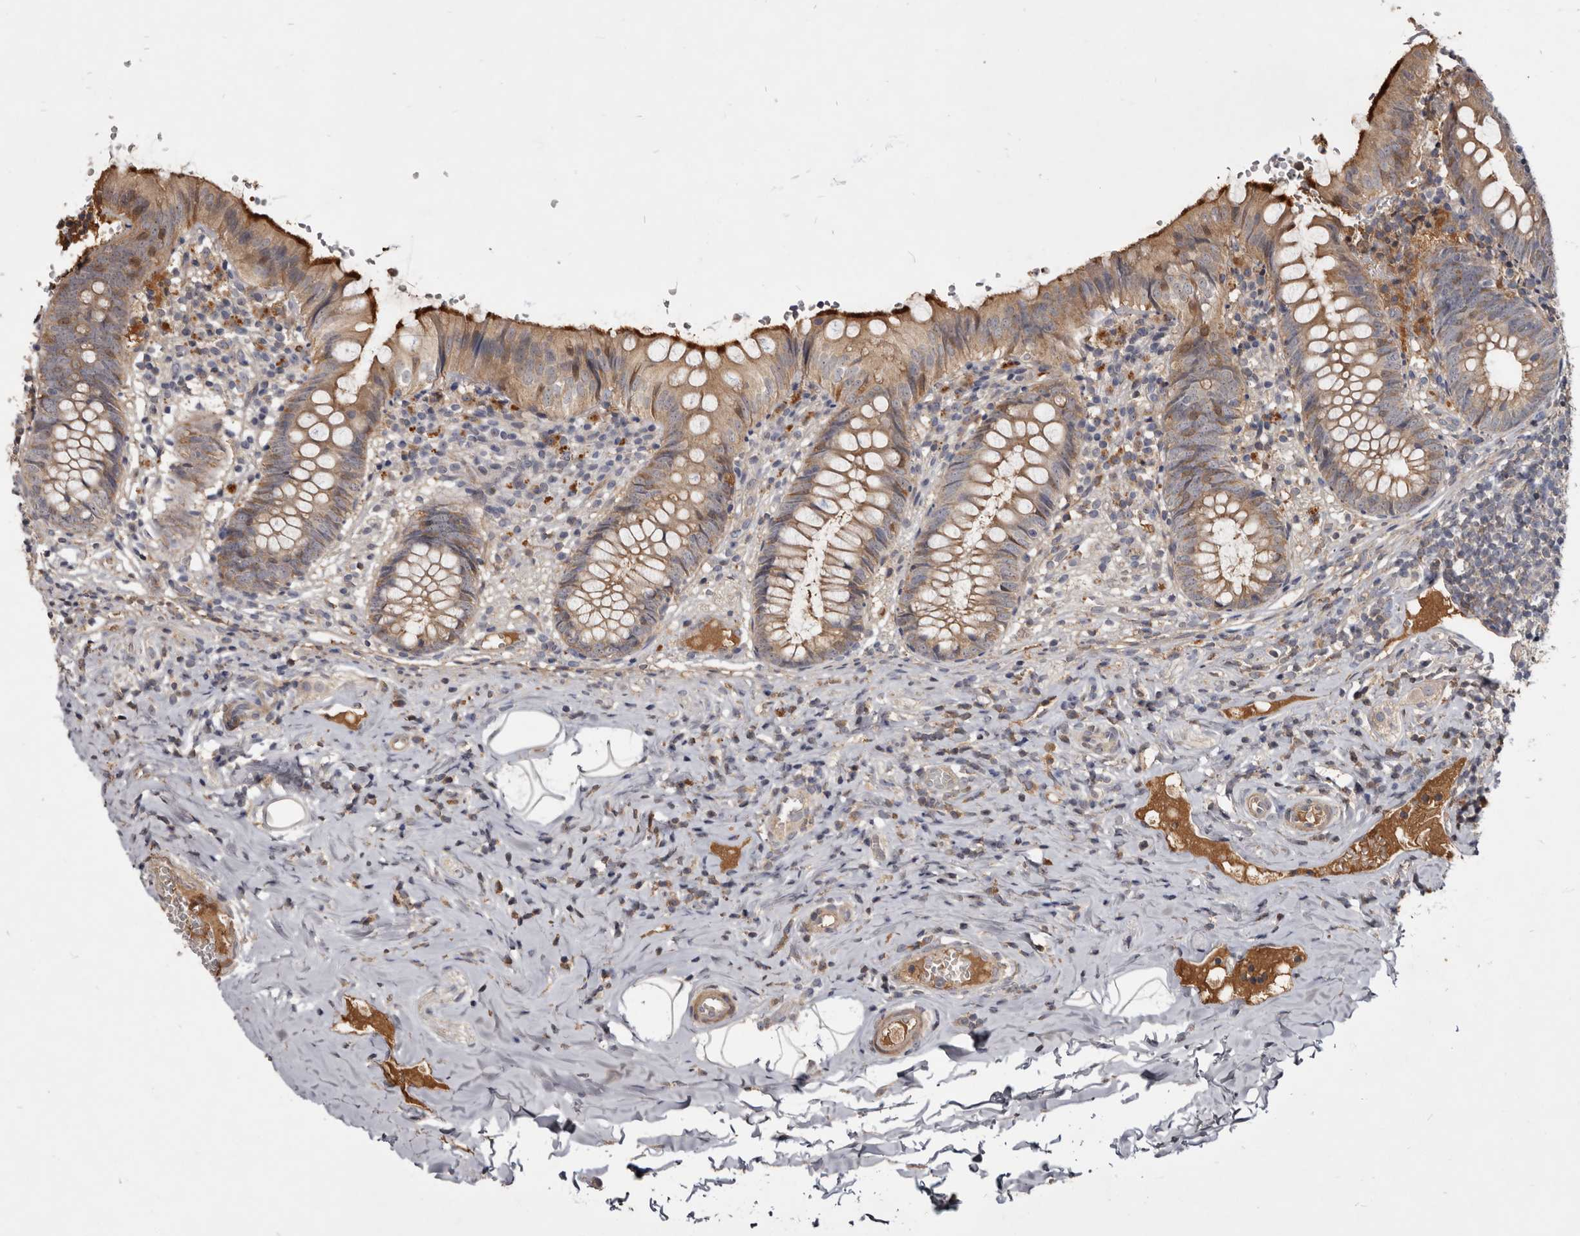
{"staining": {"intensity": "moderate", "quantity": "25%-75%", "location": "cytoplasmic/membranous"}, "tissue": "appendix", "cell_type": "Glandular cells", "image_type": "normal", "snomed": [{"axis": "morphology", "description": "Normal tissue, NOS"}, {"axis": "topography", "description": "Appendix"}], "caption": "Protein staining of benign appendix shows moderate cytoplasmic/membranous expression in approximately 25%-75% of glandular cells.", "gene": "TTC39A", "patient": {"sex": "male", "age": 8}}